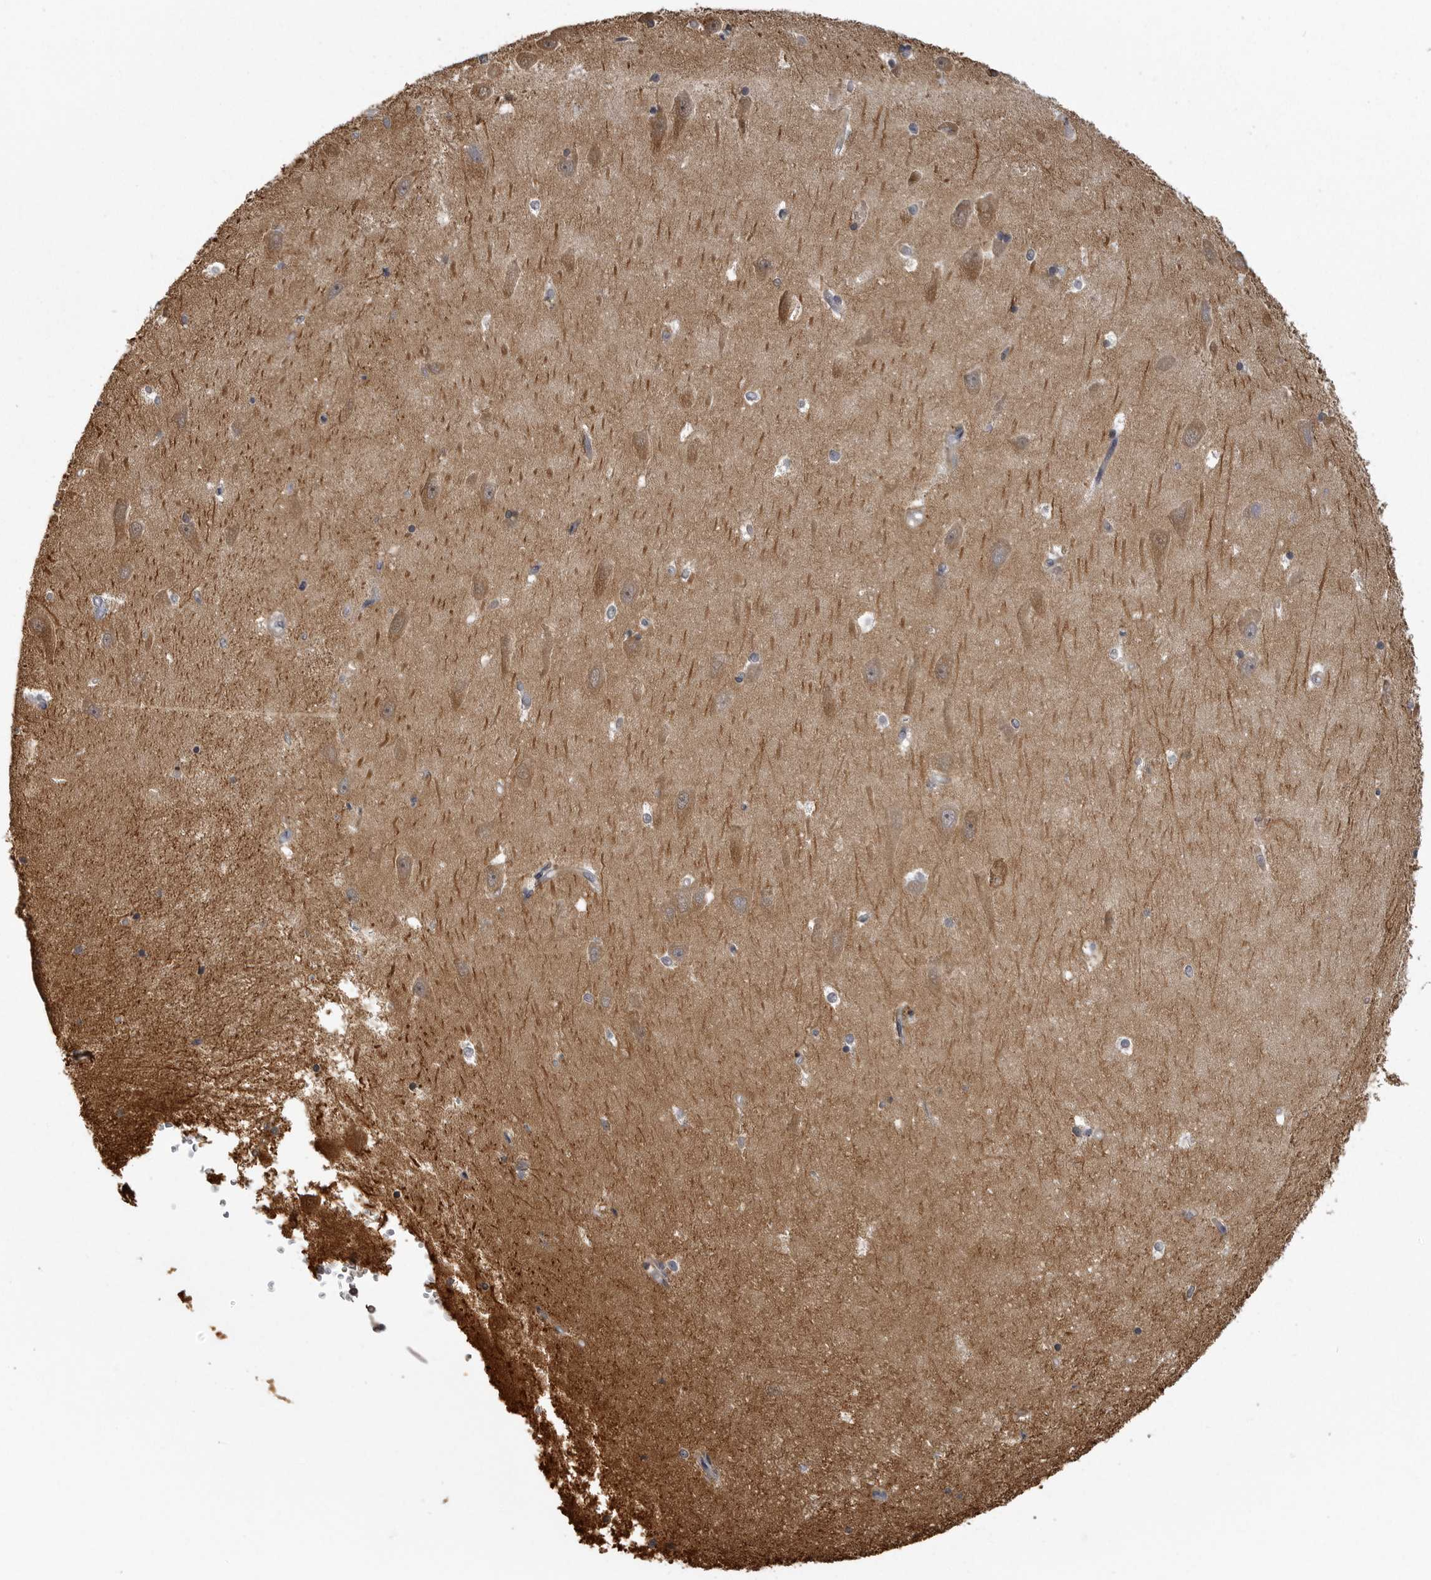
{"staining": {"intensity": "weak", "quantity": "<25%", "location": "cytoplasmic/membranous"}, "tissue": "hippocampus", "cell_type": "Glial cells", "image_type": "normal", "snomed": [{"axis": "morphology", "description": "Normal tissue, NOS"}, {"axis": "topography", "description": "Hippocampus"}], "caption": "Protein analysis of unremarkable hippocampus exhibits no significant positivity in glial cells. Nuclei are stained in blue.", "gene": "ZNRF1", "patient": {"sex": "male", "age": 45}}